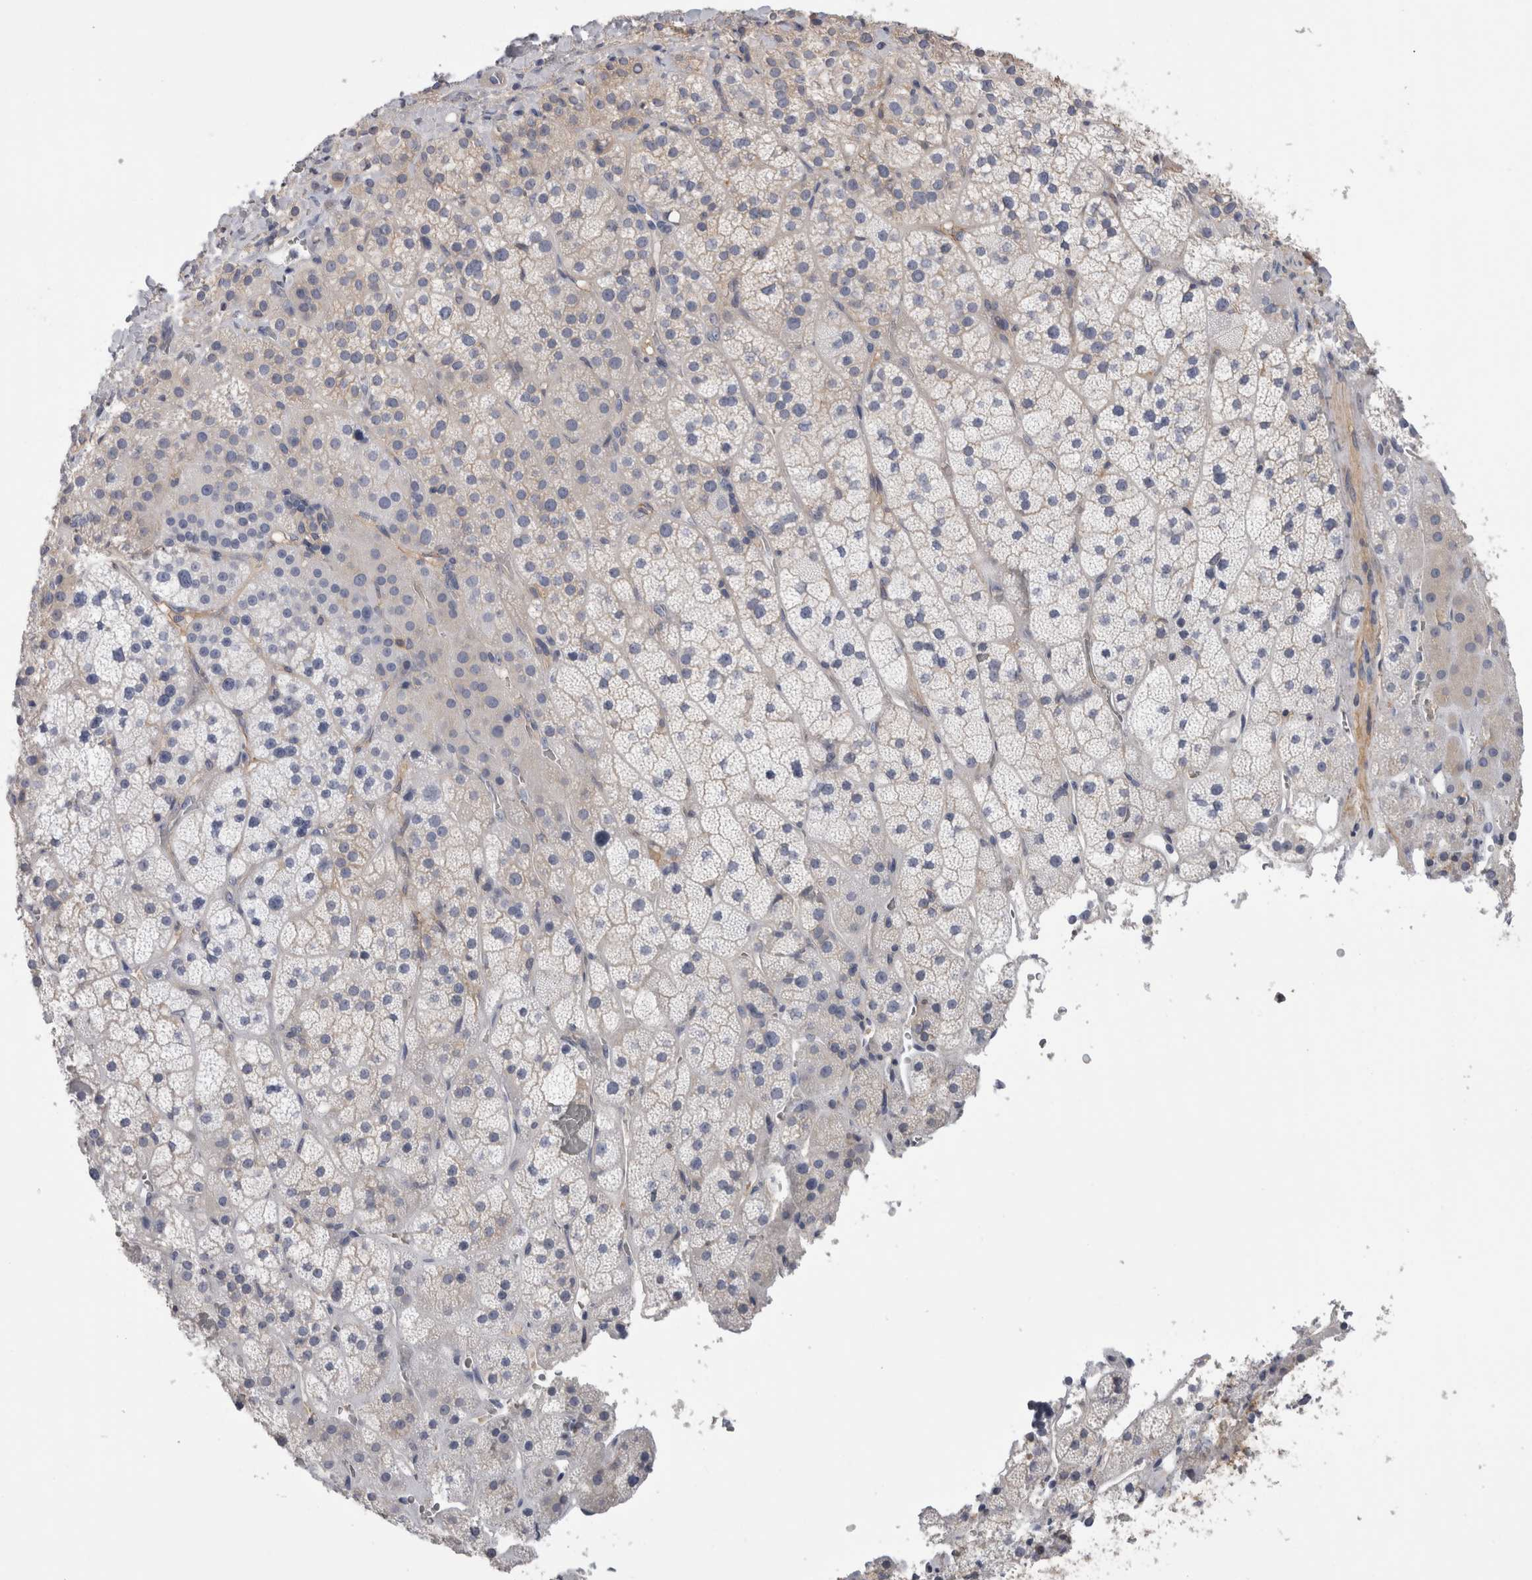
{"staining": {"intensity": "weak", "quantity": "<25%", "location": "cytoplasmic/membranous"}, "tissue": "adrenal gland", "cell_type": "Glandular cells", "image_type": "normal", "snomed": [{"axis": "morphology", "description": "Normal tissue, NOS"}, {"axis": "topography", "description": "Adrenal gland"}], "caption": "Adrenal gland stained for a protein using immunohistochemistry demonstrates no positivity glandular cells.", "gene": "SCRN1", "patient": {"sex": "male", "age": 57}}